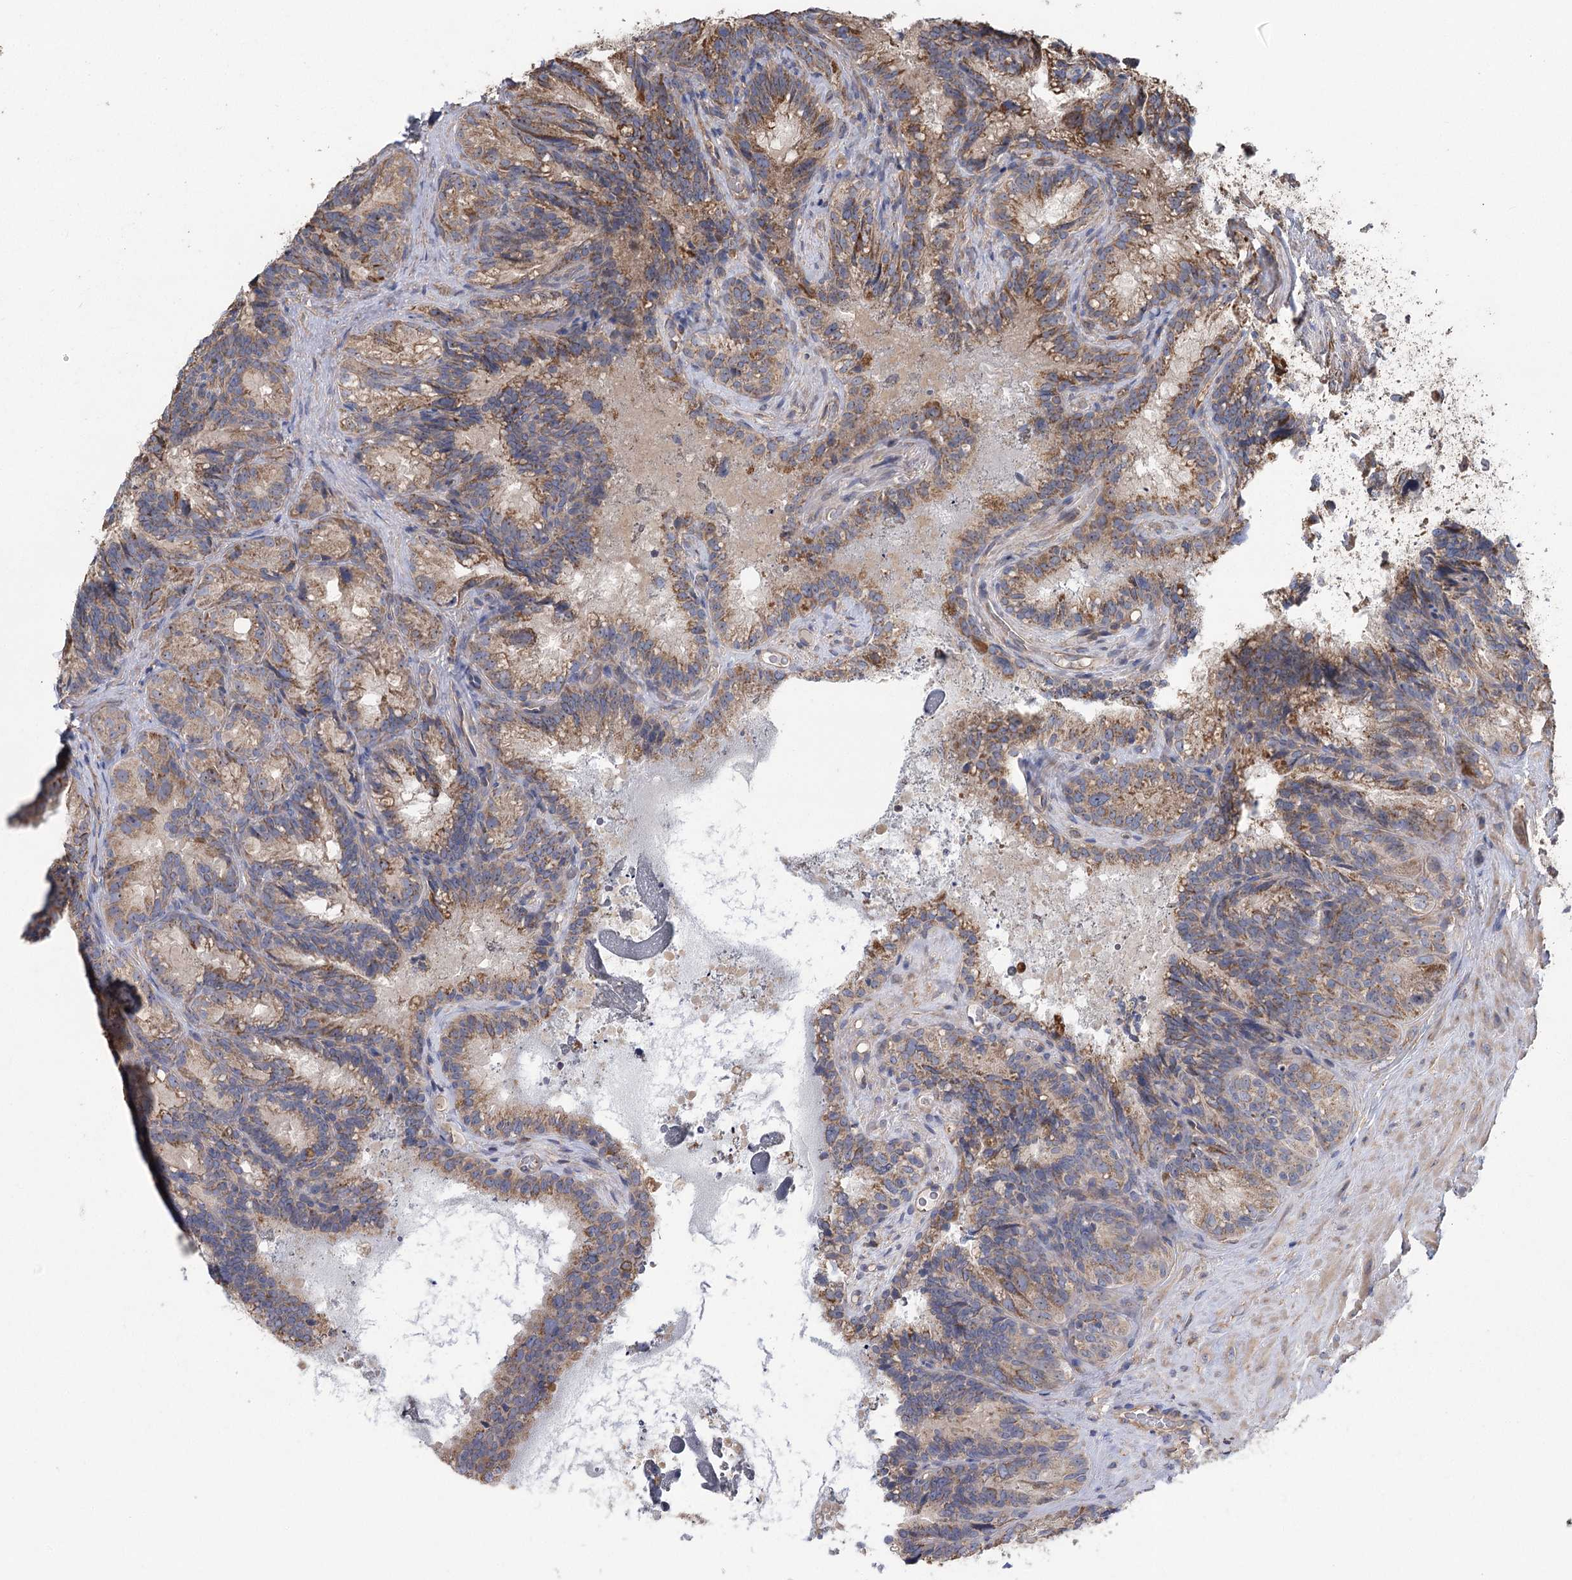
{"staining": {"intensity": "moderate", "quantity": ">75%", "location": "cytoplasmic/membranous"}, "tissue": "seminal vesicle", "cell_type": "Glandular cells", "image_type": "normal", "snomed": [{"axis": "morphology", "description": "Normal tissue, NOS"}, {"axis": "topography", "description": "Seminal veicle"}], "caption": "Immunohistochemical staining of benign human seminal vesicle demonstrates >75% levels of moderate cytoplasmic/membranous protein staining in approximately >75% of glandular cells. The protein of interest is stained brown, and the nuclei are stained in blue (DAB IHC with brightfield microscopy, high magnification).", "gene": "RWDD4", "patient": {"sex": "male", "age": 60}}